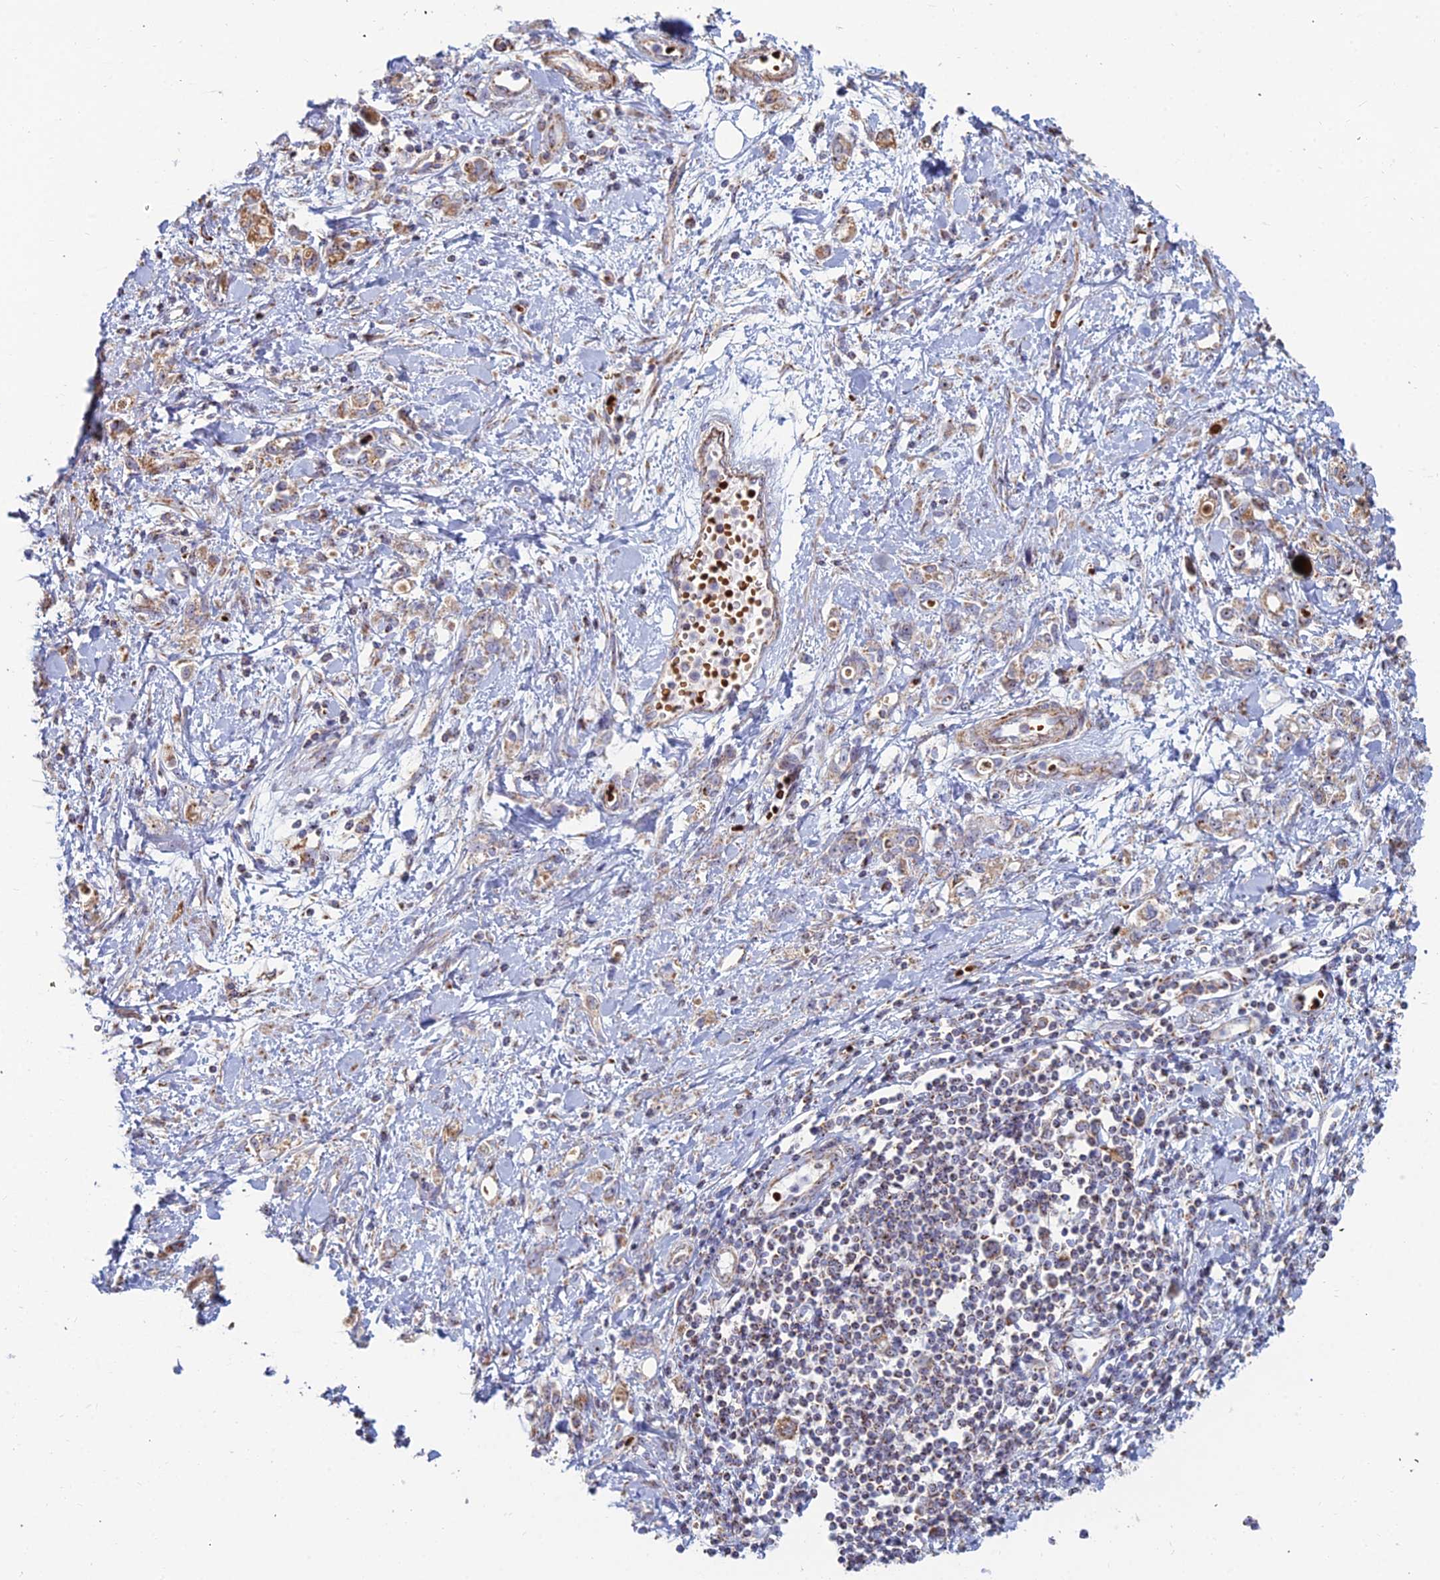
{"staining": {"intensity": "weak", "quantity": ">75%", "location": "cytoplasmic/membranous"}, "tissue": "stomach cancer", "cell_type": "Tumor cells", "image_type": "cancer", "snomed": [{"axis": "morphology", "description": "Adenocarcinoma, NOS"}, {"axis": "topography", "description": "Stomach"}], "caption": "Protein staining demonstrates weak cytoplasmic/membranous positivity in about >75% of tumor cells in stomach cancer (adenocarcinoma). Nuclei are stained in blue.", "gene": "SLC35F4", "patient": {"sex": "female", "age": 76}}